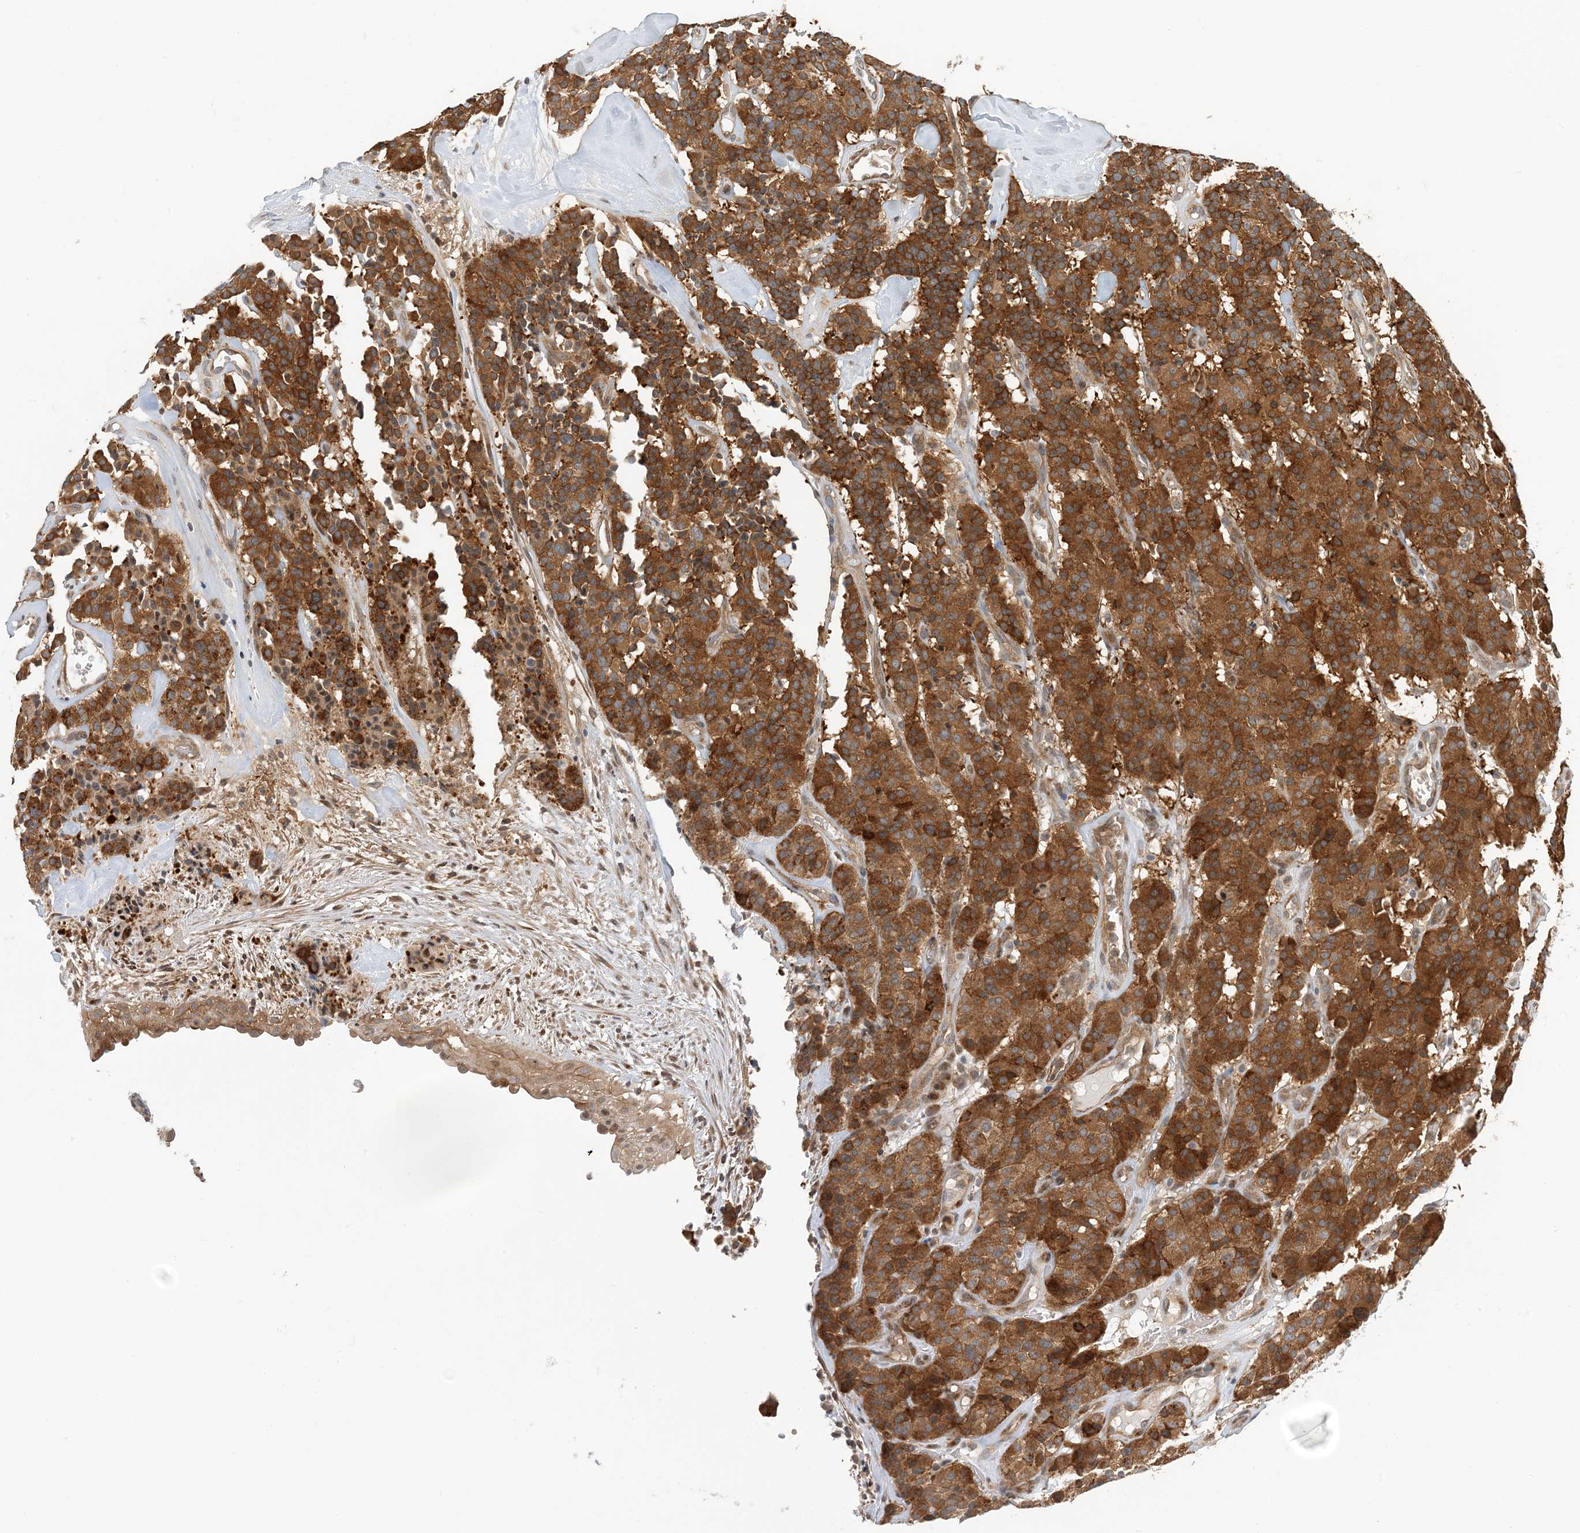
{"staining": {"intensity": "strong", "quantity": ">75%", "location": "cytoplasmic/membranous"}, "tissue": "carcinoid", "cell_type": "Tumor cells", "image_type": "cancer", "snomed": [{"axis": "morphology", "description": "Carcinoid, malignant, NOS"}, {"axis": "topography", "description": "Lung"}], "caption": "Tumor cells demonstrate high levels of strong cytoplasmic/membranous positivity in about >75% of cells in human carcinoid.", "gene": "ATP13A2", "patient": {"sex": "male", "age": 30}}